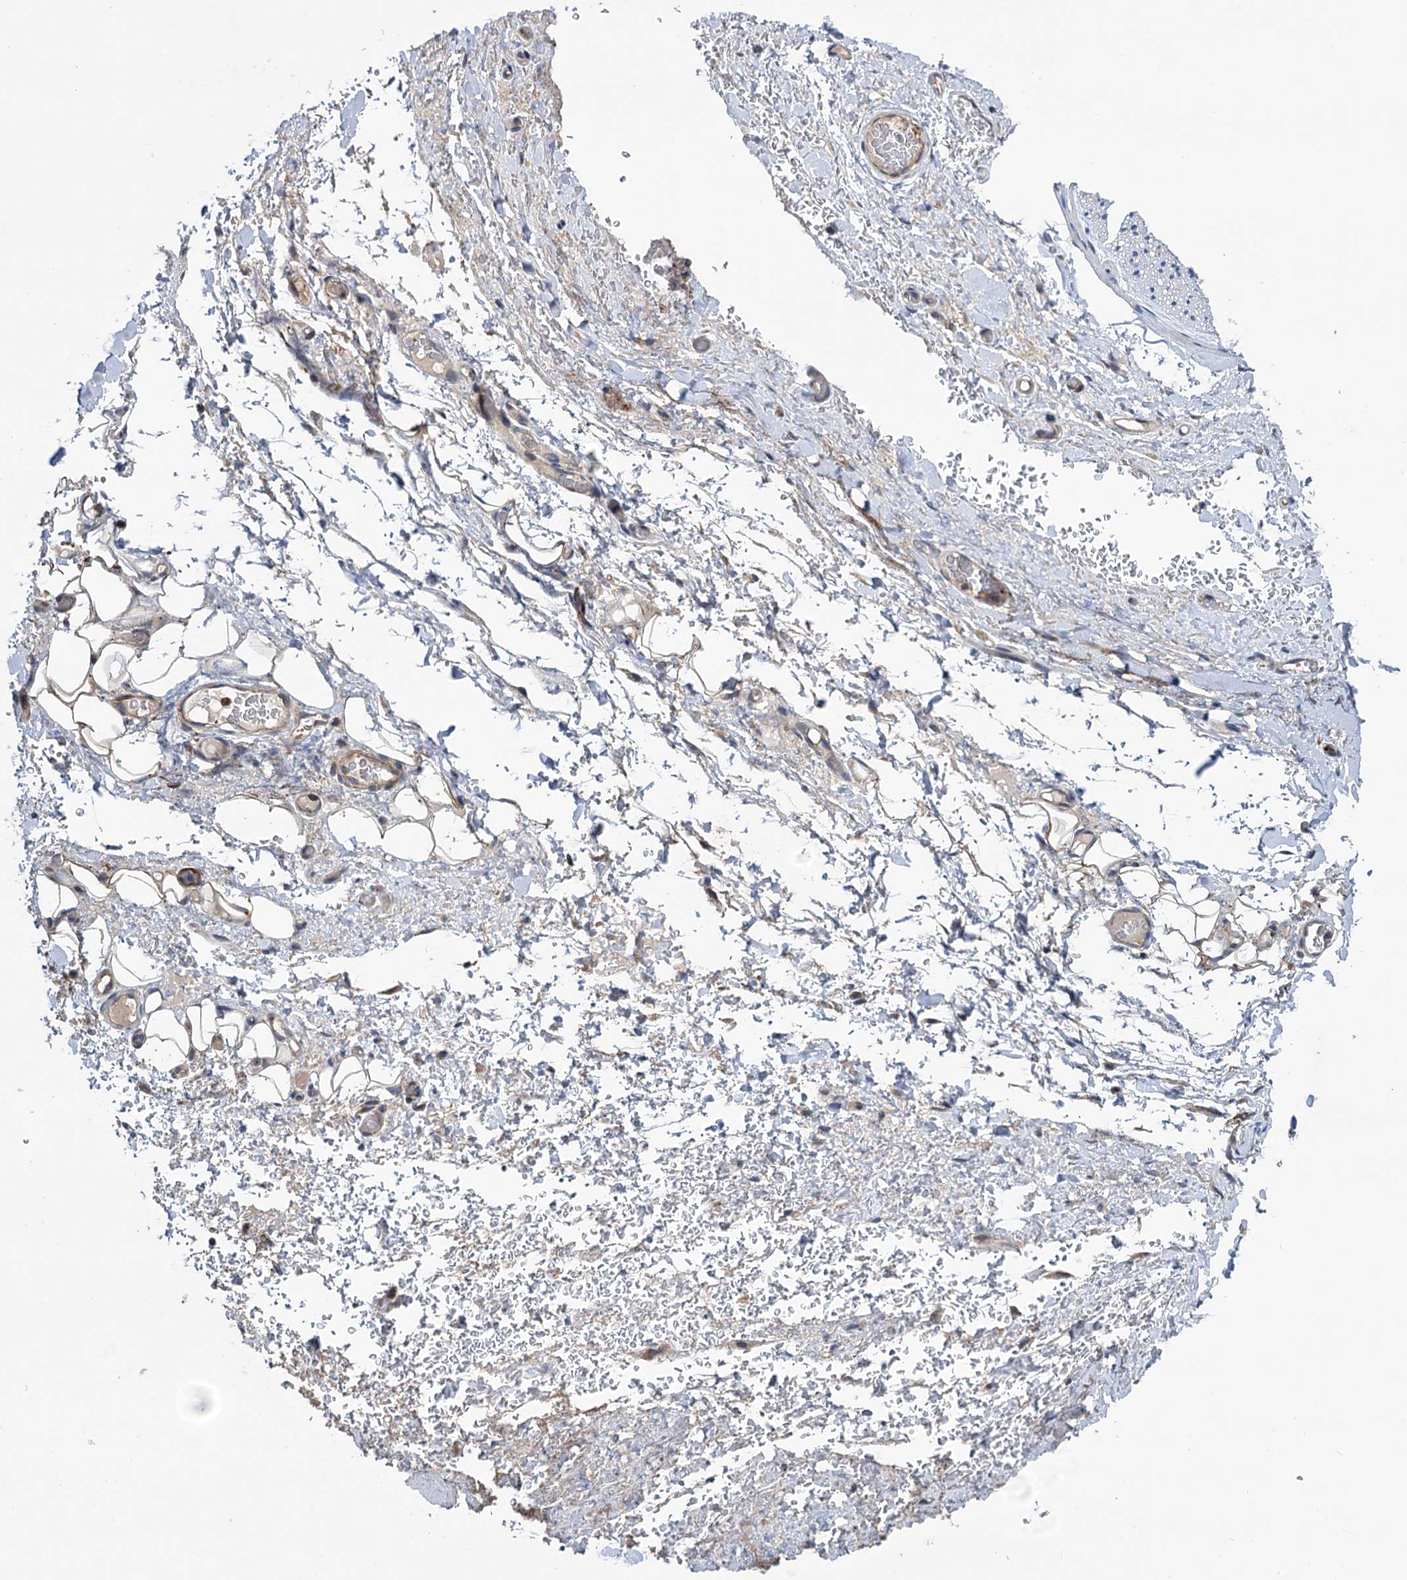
{"staining": {"intensity": "weak", "quantity": ">75%", "location": "cytoplasmic/membranous"}, "tissue": "adipose tissue", "cell_type": "Adipocytes", "image_type": "normal", "snomed": [{"axis": "morphology", "description": "Normal tissue, NOS"}, {"axis": "morphology", "description": "Adenocarcinoma, NOS"}, {"axis": "topography", "description": "Stomach, upper"}, {"axis": "topography", "description": "Peripheral nerve tissue"}], "caption": "This is a photomicrograph of immunohistochemistry staining of benign adipose tissue, which shows weak staining in the cytoplasmic/membranous of adipocytes.", "gene": "NCAPD2", "patient": {"sex": "male", "age": 62}}